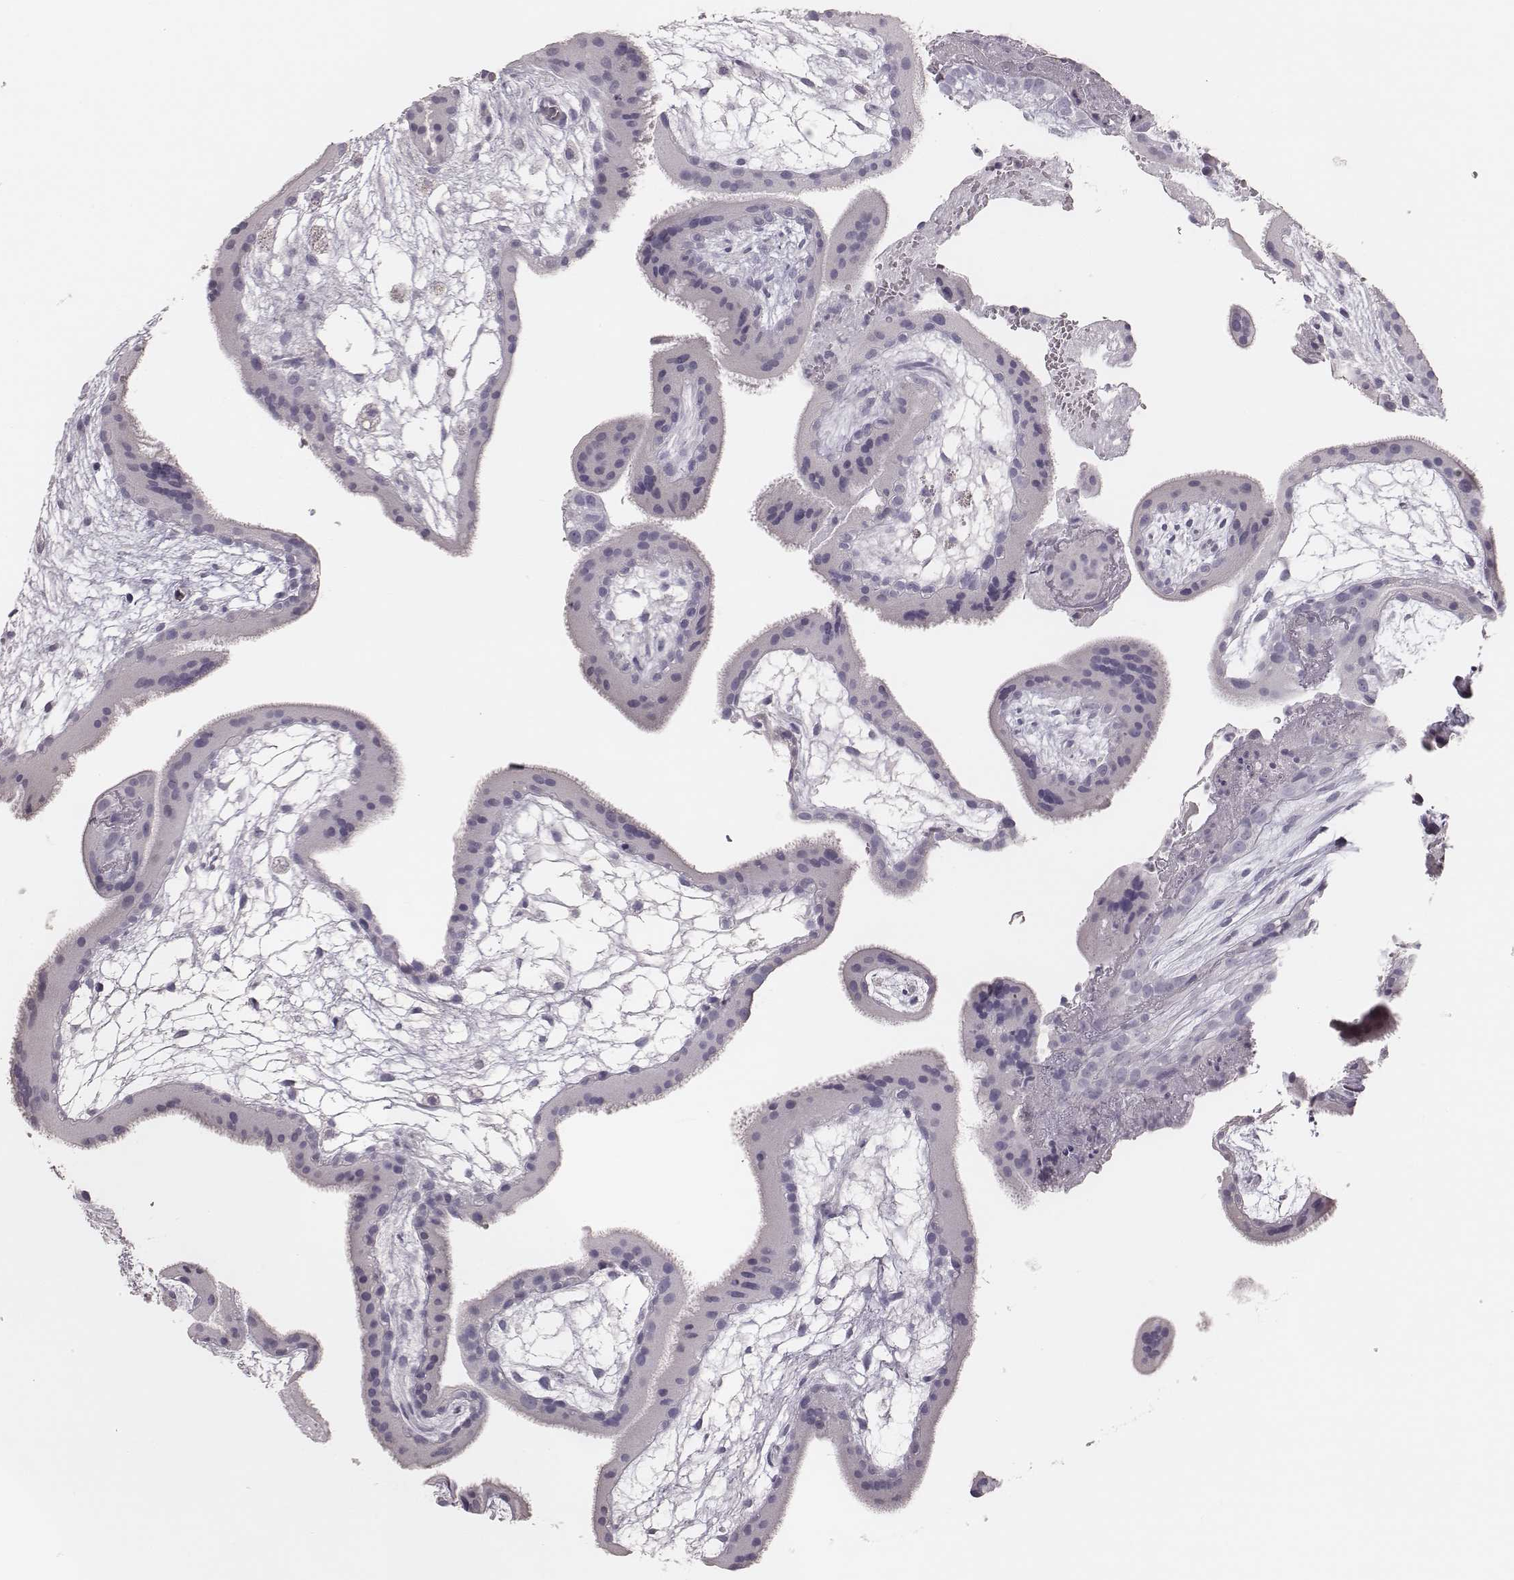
{"staining": {"intensity": "negative", "quantity": "none", "location": "none"}, "tissue": "placenta", "cell_type": "Decidual cells", "image_type": "normal", "snomed": [{"axis": "morphology", "description": "Normal tissue, NOS"}, {"axis": "topography", "description": "Placenta"}], "caption": "The histopathology image reveals no staining of decidual cells in normal placenta.", "gene": "MYH6", "patient": {"sex": "female", "age": 19}}